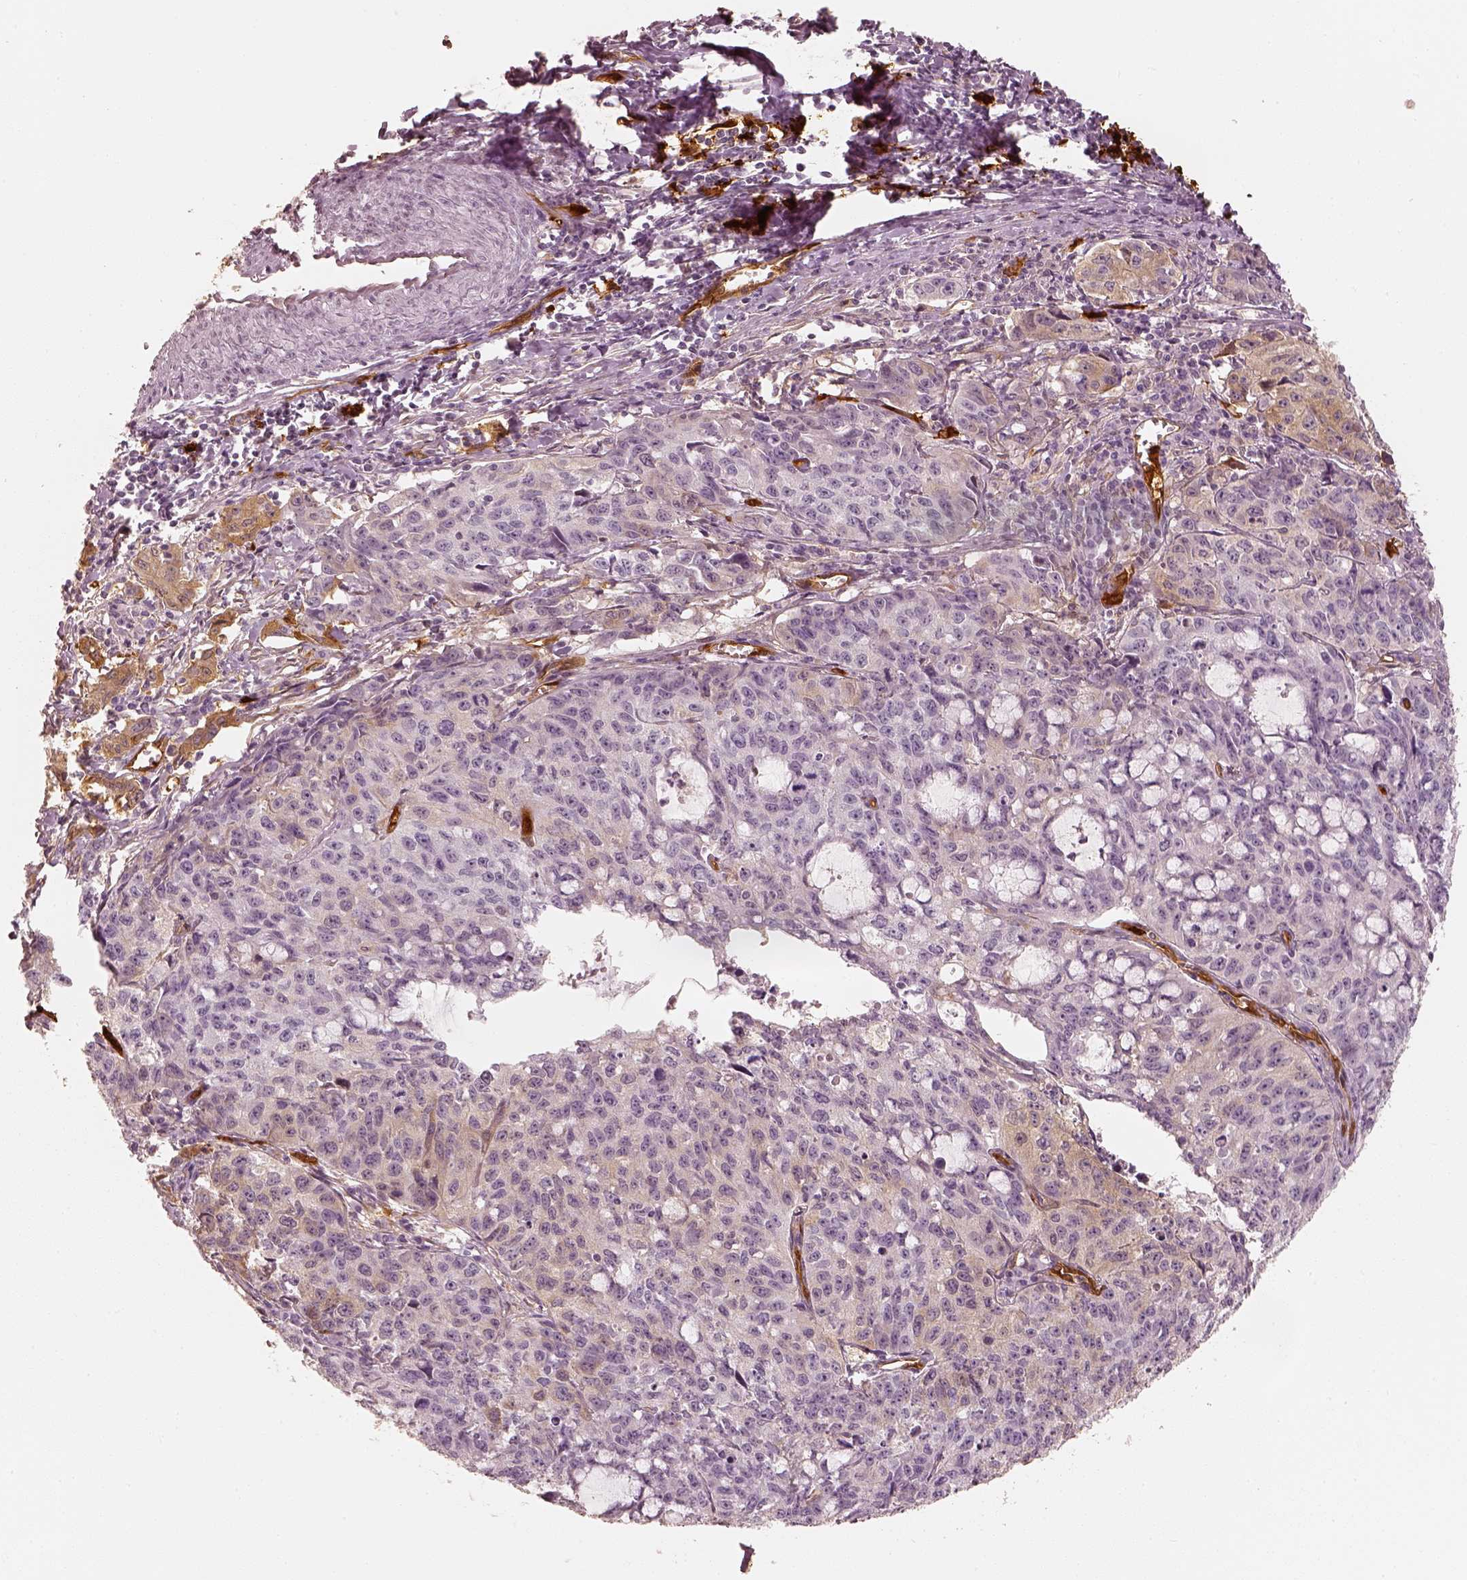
{"staining": {"intensity": "moderate", "quantity": "25%-75%", "location": "cytoplasmic/membranous"}, "tissue": "cervical cancer", "cell_type": "Tumor cells", "image_type": "cancer", "snomed": [{"axis": "morphology", "description": "Squamous cell carcinoma, NOS"}, {"axis": "topography", "description": "Cervix"}], "caption": "Squamous cell carcinoma (cervical) was stained to show a protein in brown. There is medium levels of moderate cytoplasmic/membranous staining in approximately 25%-75% of tumor cells. (IHC, brightfield microscopy, high magnification).", "gene": "FSCN1", "patient": {"sex": "female", "age": 28}}